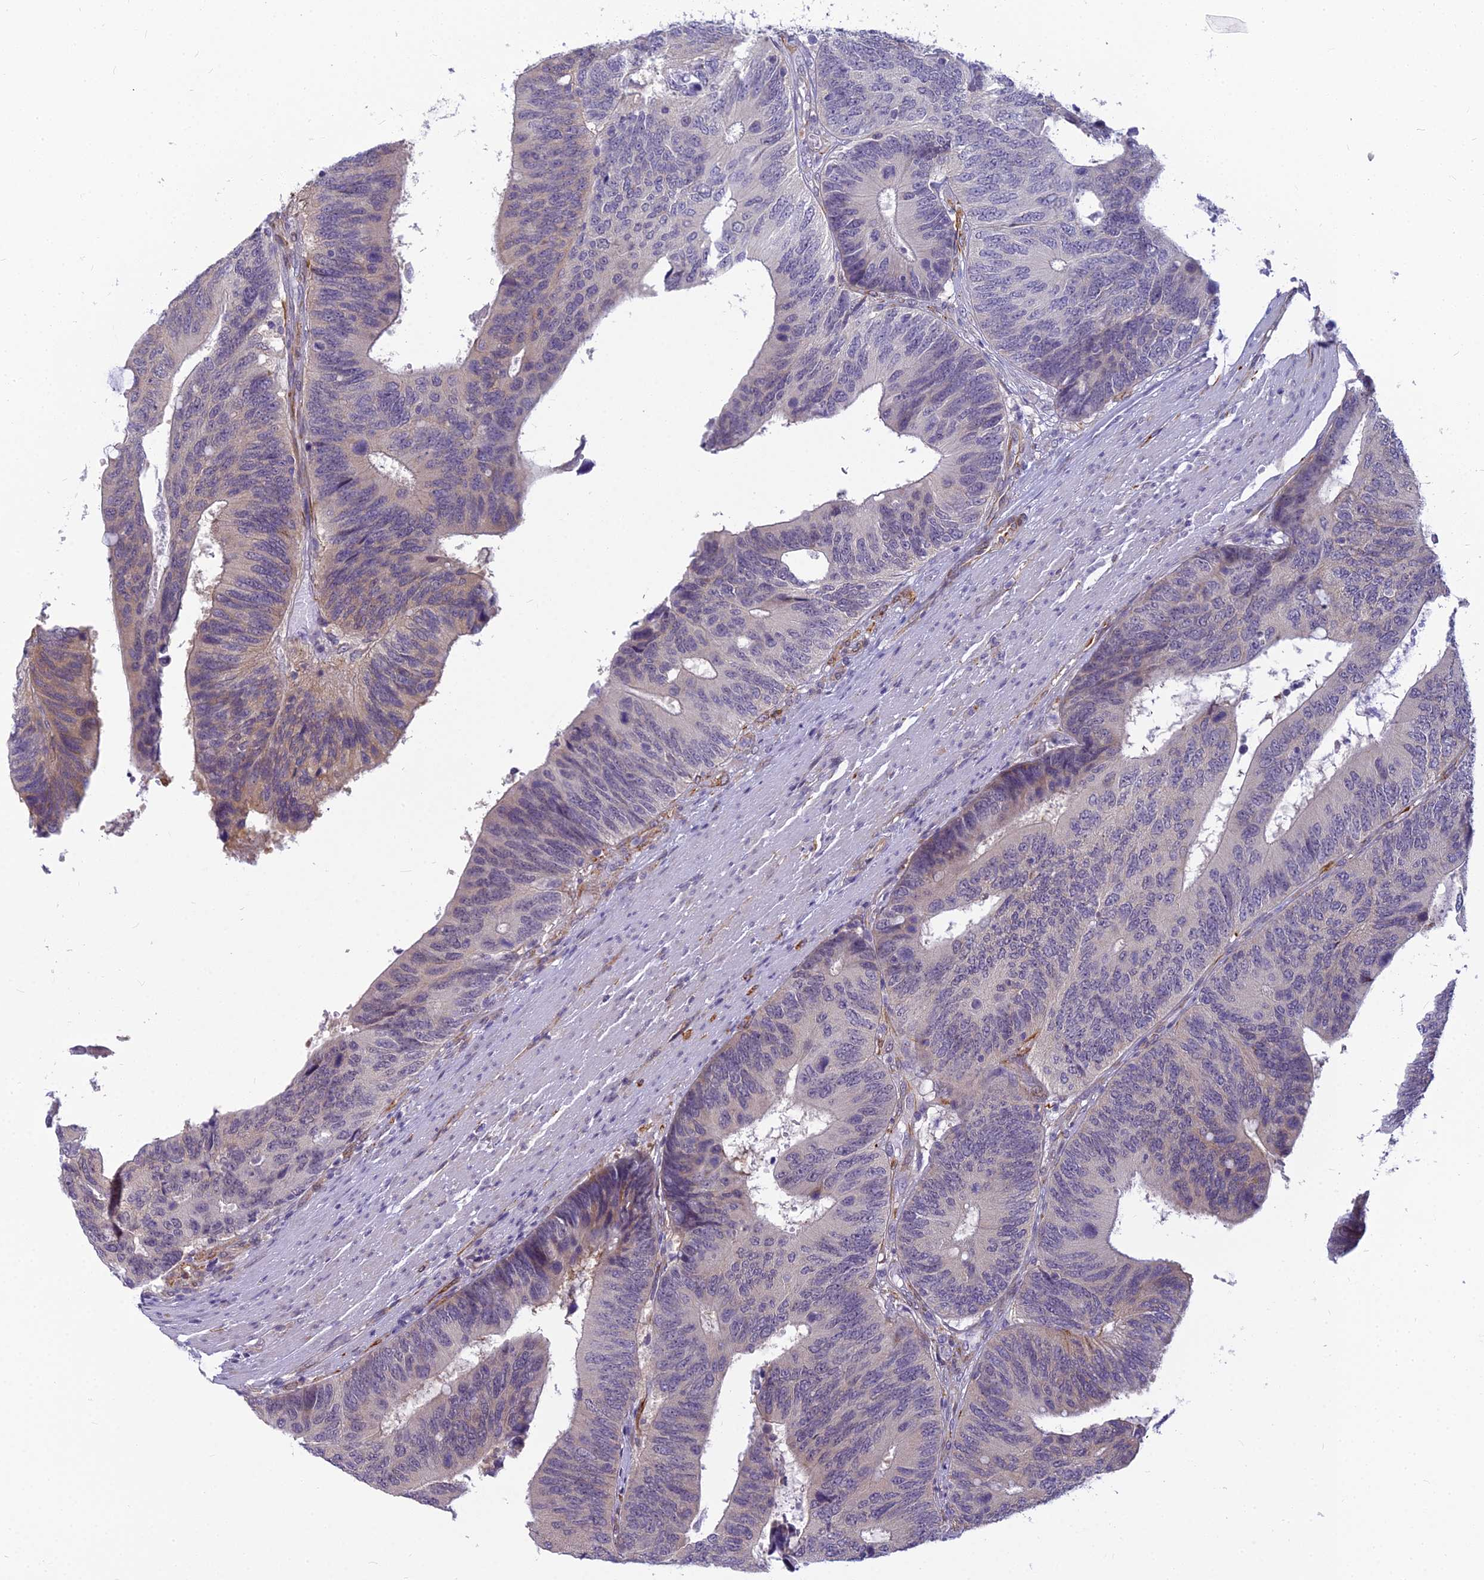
{"staining": {"intensity": "negative", "quantity": "none", "location": "none"}, "tissue": "colorectal cancer", "cell_type": "Tumor cells", "image_type": "cancer", "snomed": [{"axis": "morphology", "description": "Adenocarcinoma, NOS"}, {"axis": "topography", "description": "Colon"}], "caption": "Immunohistochemistry (IHC) image of human colorectal adenocarcinoma stained for a protein (brown), which shows no expression in tumor cells.", "gene": "RGL3", "patient": {"sex": "male", "age": 87}}